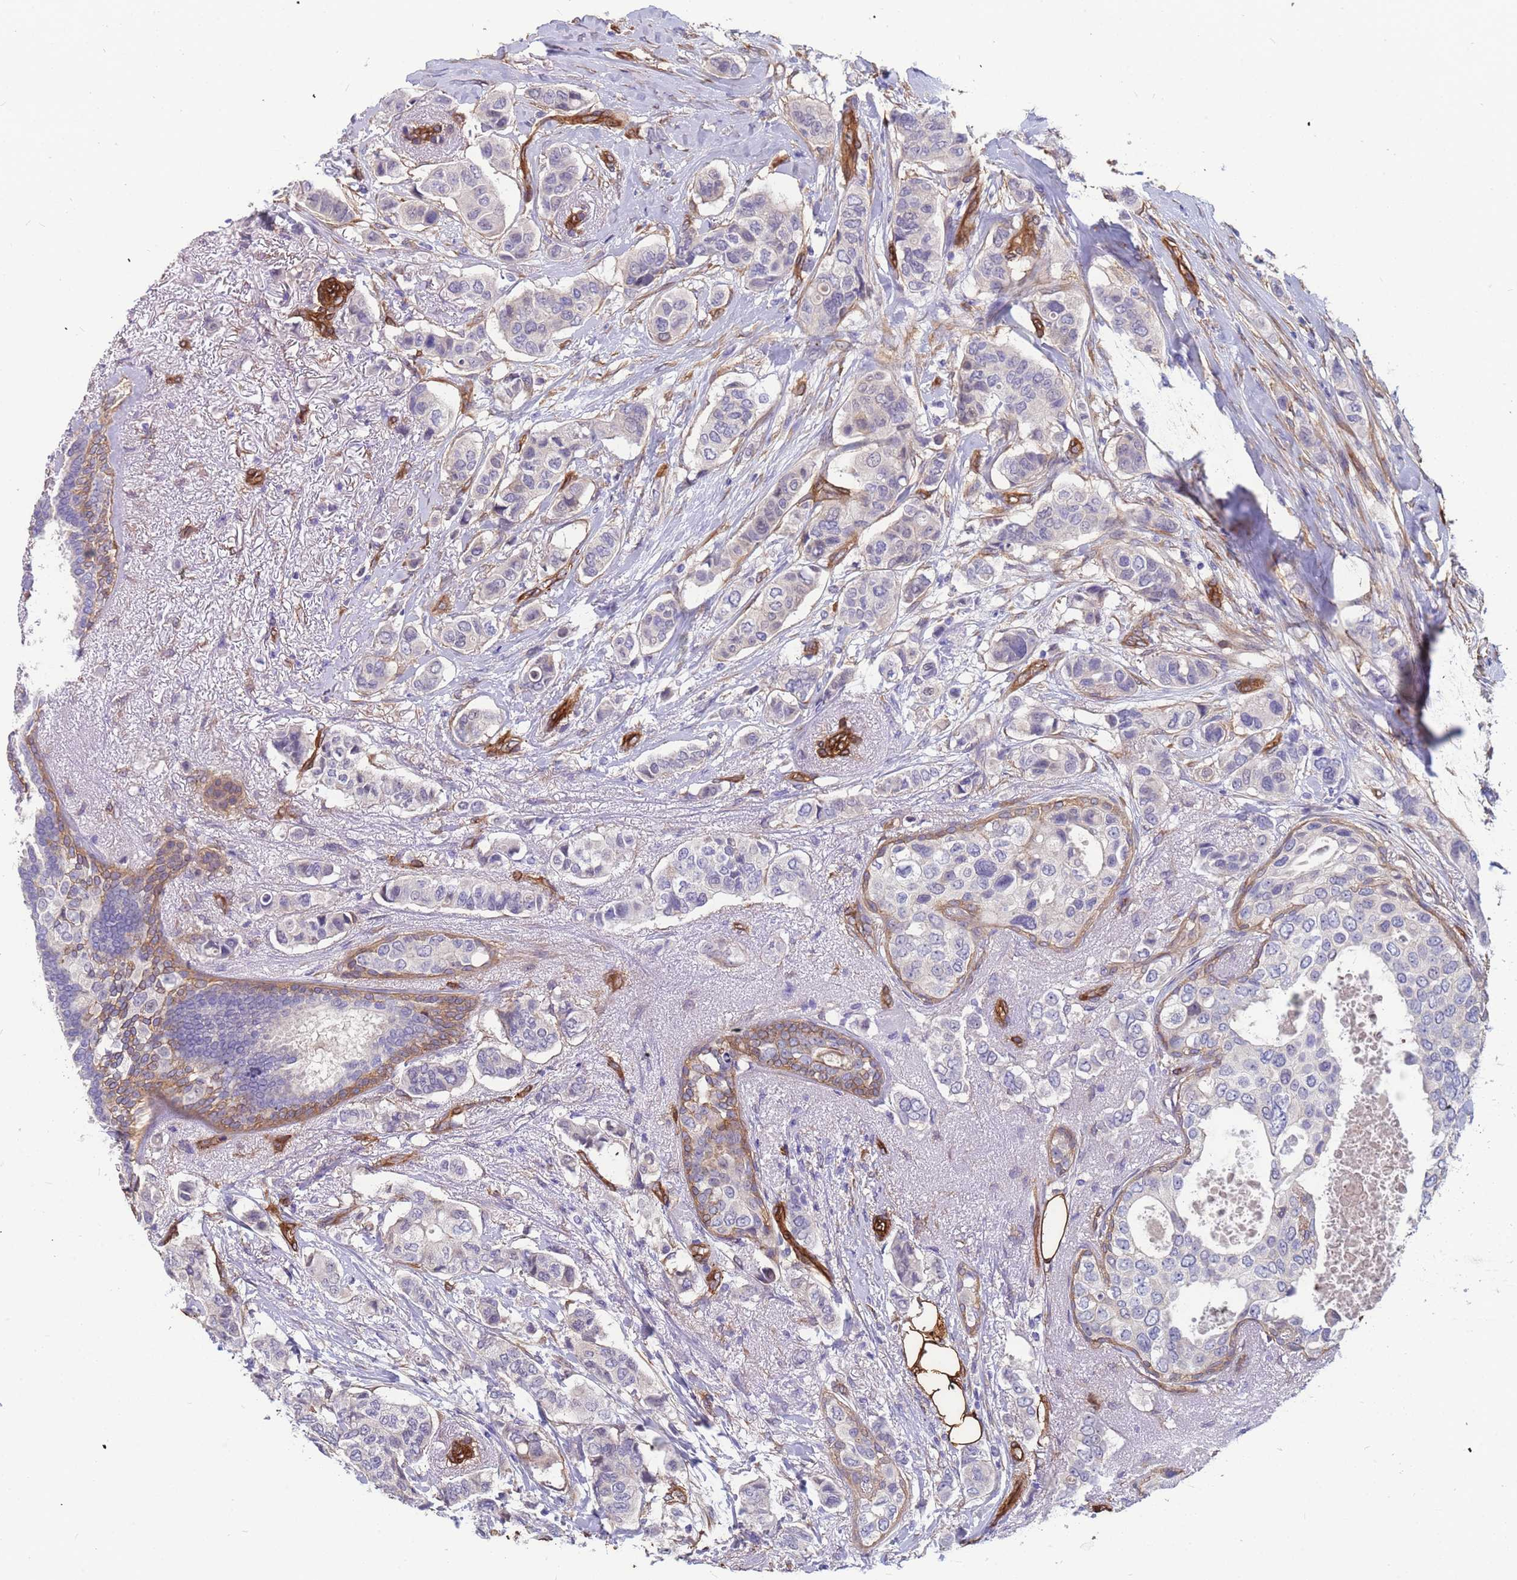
{"staining": {"intensity": "negative", "quantity": "none", "location": "none"}, "tissue": "breast cancer", "cell_type": "Tumor cells", "image_type": "cancer", "snomed": [{"axis": "morphology", "description": "Lobular carcinoma"}, {"axis": "topography", "description": "Breast"}], "caption": "Tumor cells are negative for protein expression in human lobular carcinoma (breast).", "gene": "EHD2", "patient": {"sex": "female", "age": 51}}